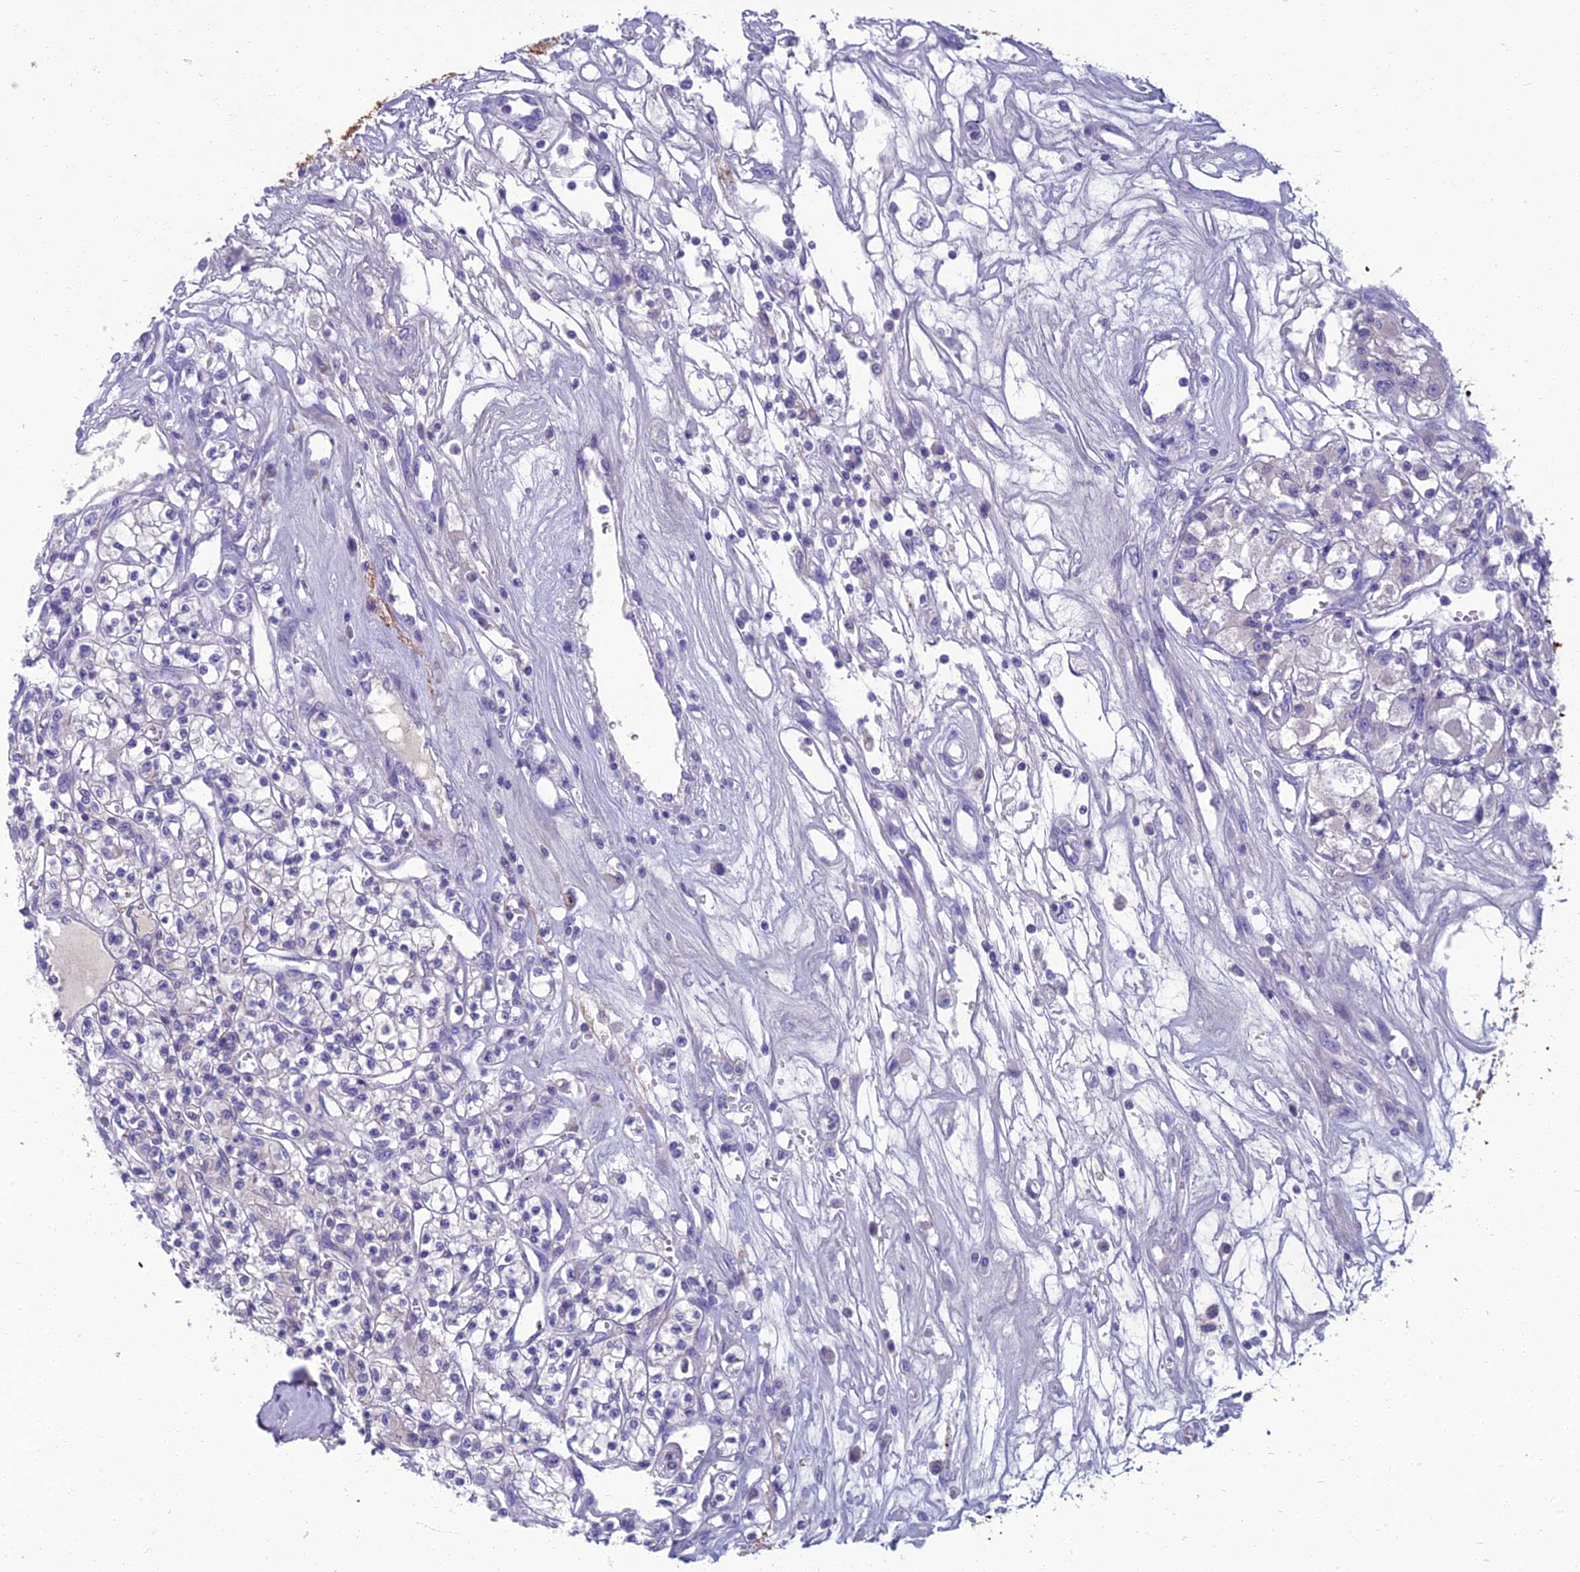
{"staining": {"intensity": "negative", "quantity": "none", "location": "none"}, "tissue": "renal cancer", "cell_type": "Tumor cells", "image_type": "cancer", "snomed": [{"axis": "morphology", "description": "Adenocarcinoma, NOS"}, {"axis": "topography", "description": "Kidney"}], "caption": "This image is of renal adenocarcinoma stained with immunohistochemistry (IHC) to label a protein in brown with the nuclei are counter-stained blue. There is no expression in tumor cells.", "gene": "SPTLC3", "patient": {"sex": "female", "age": 59}}